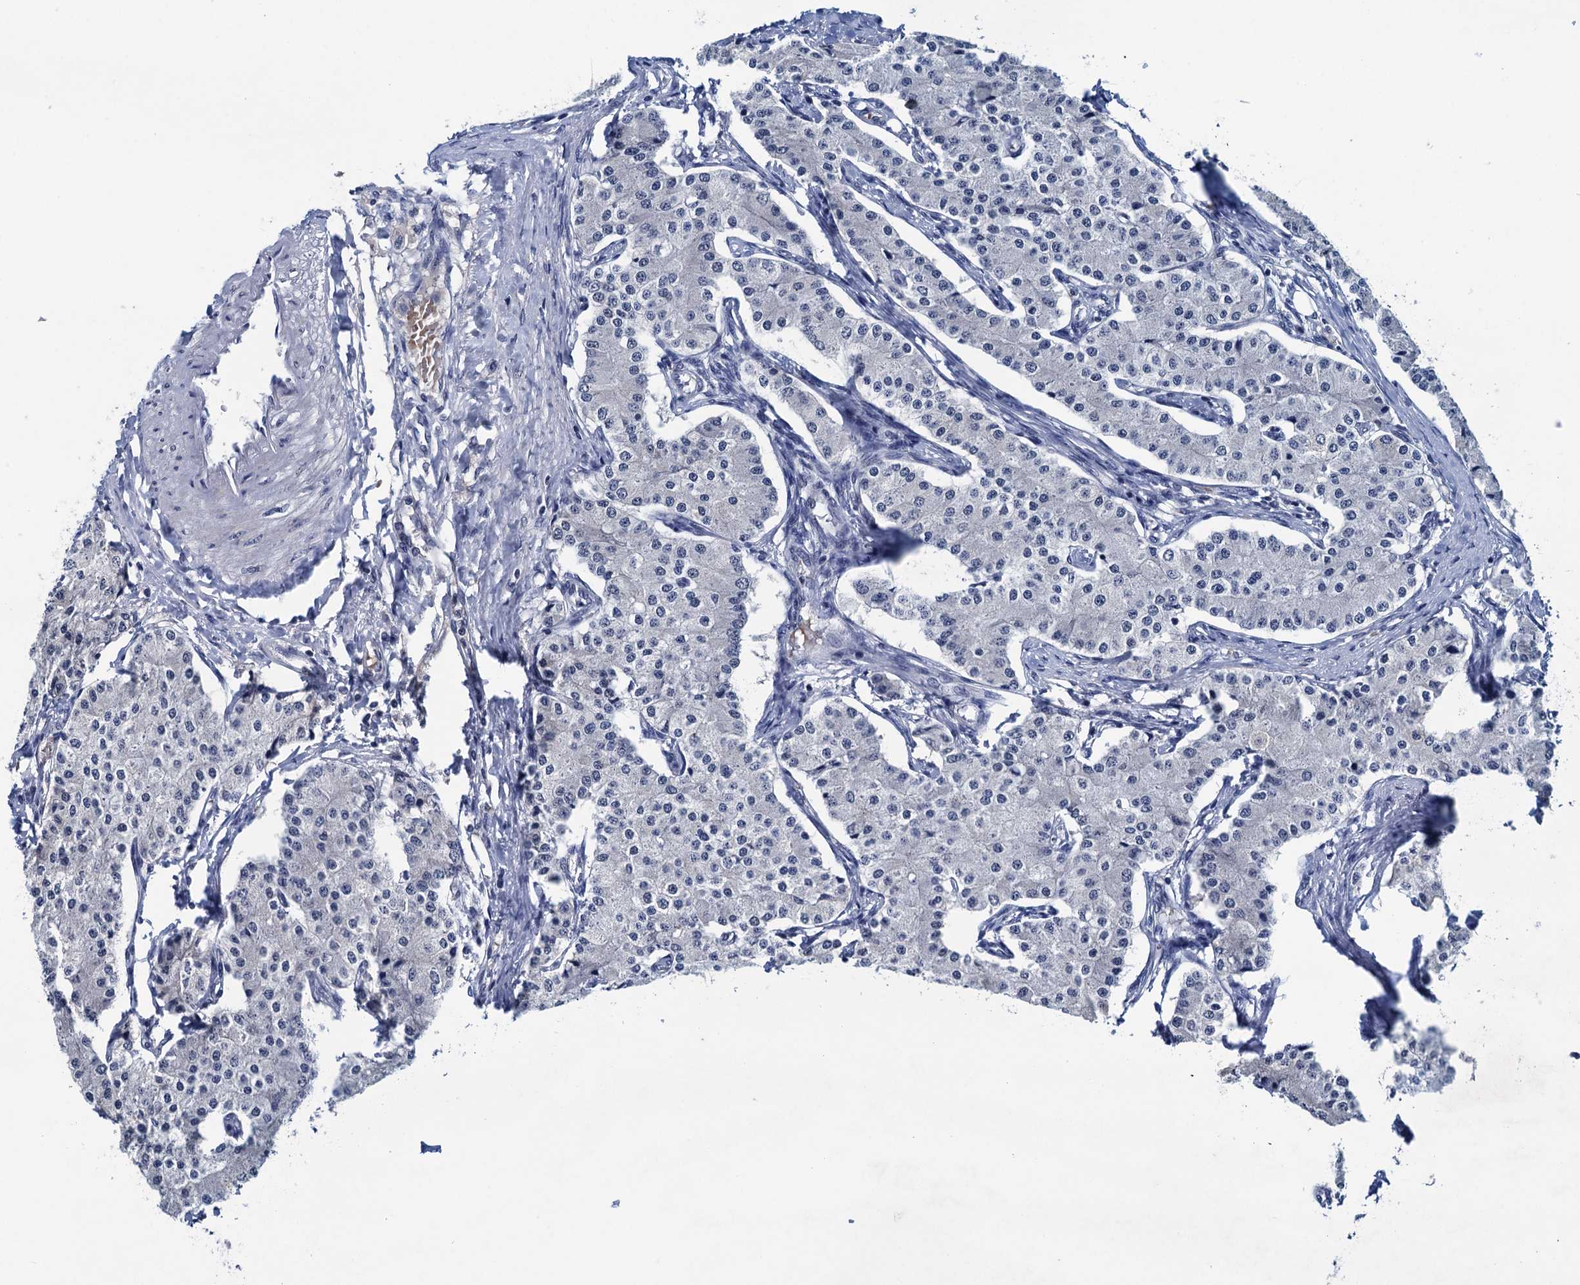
{"staining": {"intensity": "negative", "quantity": "none", "location": "none"}, "tissue": "carcinoid", "cell_type": "Tumor cells", "image_type": "cancer", "snomed": [{"axis": "morphology", "description": "Carcinoid, malignant, NOS"}, {"axis": "topography", "description": "Colon"}], "caption": "Immunohistochemistry image of carcinoid stained for a protein (brown), which displays no staining in tumor cells.", "gene": "FNBP4", "patient": {"sex": "female", "age": 52}}